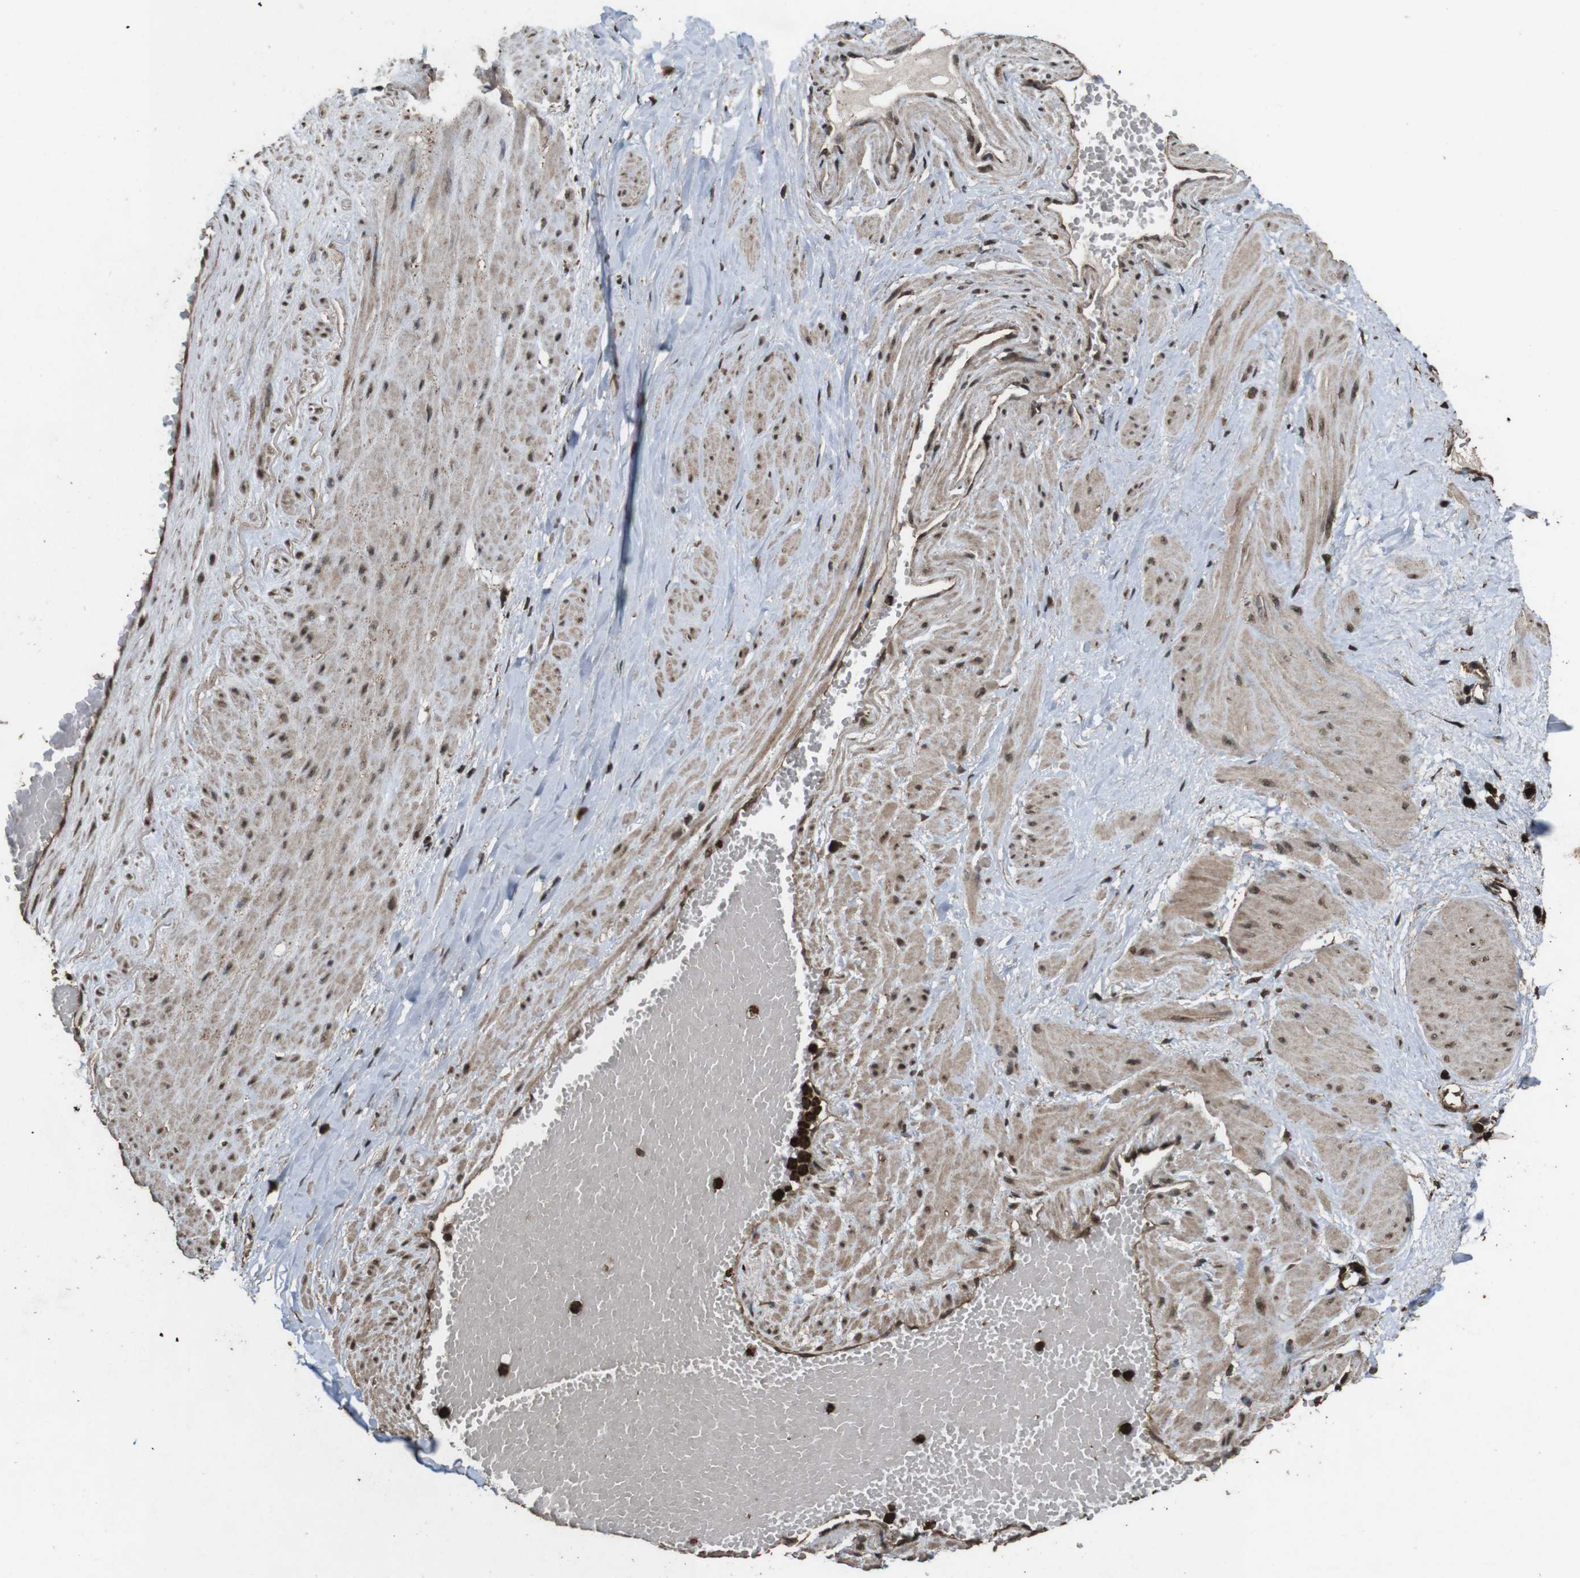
{"staining": {"intensity": "strong", "quantity": "<25%", "location": "cytoplasmic/membranous"}, "tissue": "adipose tissue", "cell_type": "Adipocytes", "image_type": "normal", "snomed": [{"axis": "morphology", "description": "Normal tissue, NOS"}, {"axis": "topography", "description": "Soft tissue"}, {"axis": "topography", "description": "Vascular tissue"}], "caption": "Strong cytoplasmic/membranous protein positivity is present in about <25% of adipocytes in adipose tissue. (Brightfield microscopy of DAB IHC at high magnification).", "gene": "RRAS2", "patient": {"sex": "female", "age": 35}}